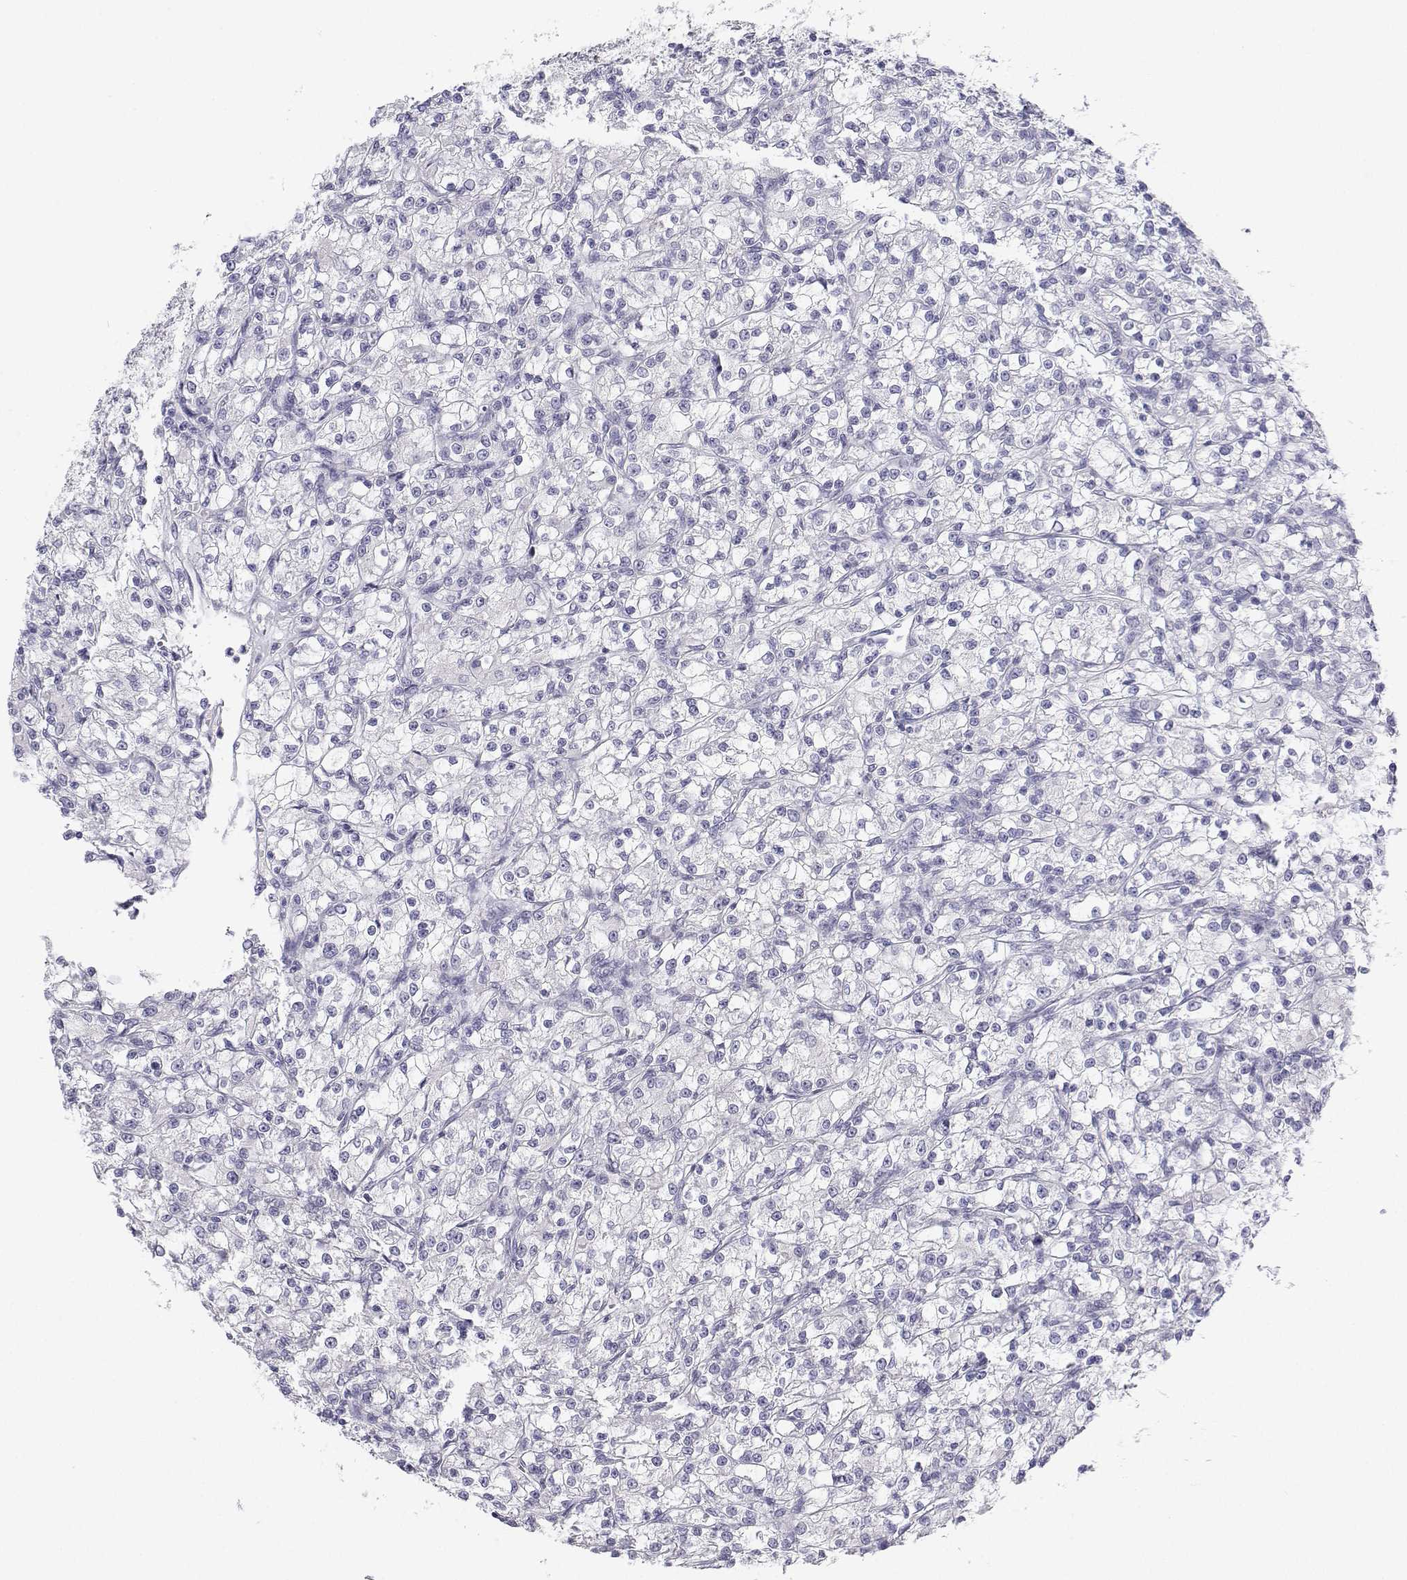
{"staining": {"intensity": "negative", "quantity": "none", "location": "none"}, "tissue": "renal cancer", "cell_type": "Tumor cells", "image_type": "cancer", "snomed": [{"axis": "morphology", "description": "Adenocarcinoma, NOS"}, {"axis": "topography", "description": "Kidney"}], "caption": "A photomicrograph of human renal cancer is negative for staining in tumor cells.", "gene": "TTN", "patient": {"sex": "female", "age": 59}}